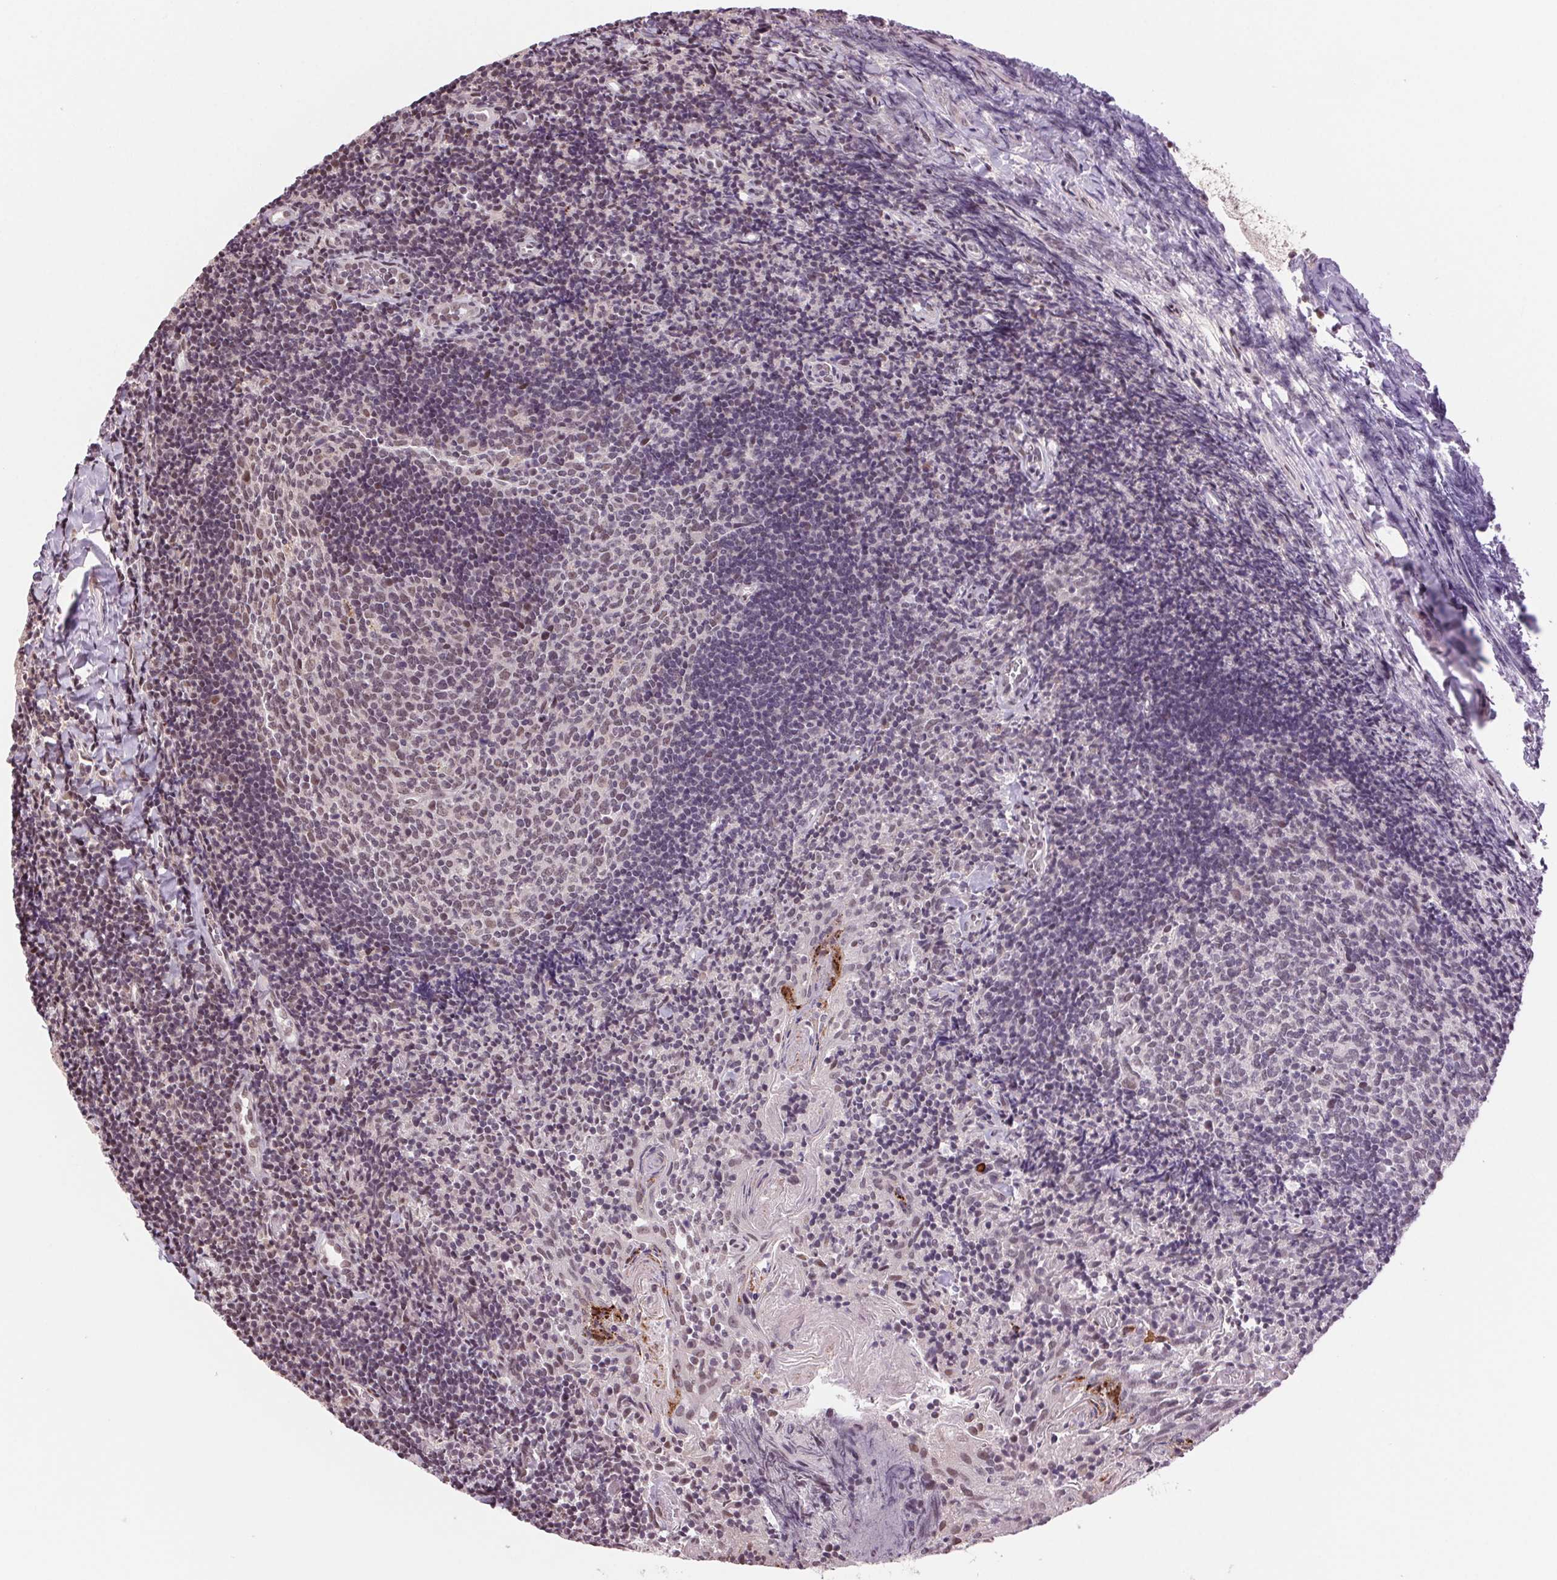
{"staining": {"intensity": "moderate", "quantity": "25%-75%", "location": "nuclear"}, "tissue": "tonsil", "cell_type": "Germinal center cells", "image_type": "normal", "snomed": [{"axis": "morphology", "description": "Normal tissue, NOS"}, {"axis": "topography", "description": "Tonsil"}], "caption": "Germinal center cells display medium levels of moderate nuclear positivity in about 25%-75% of cells in unremarkable tonsil.", "gene": "RAD23A", "patient": {"sex": "female", "age": 10}}